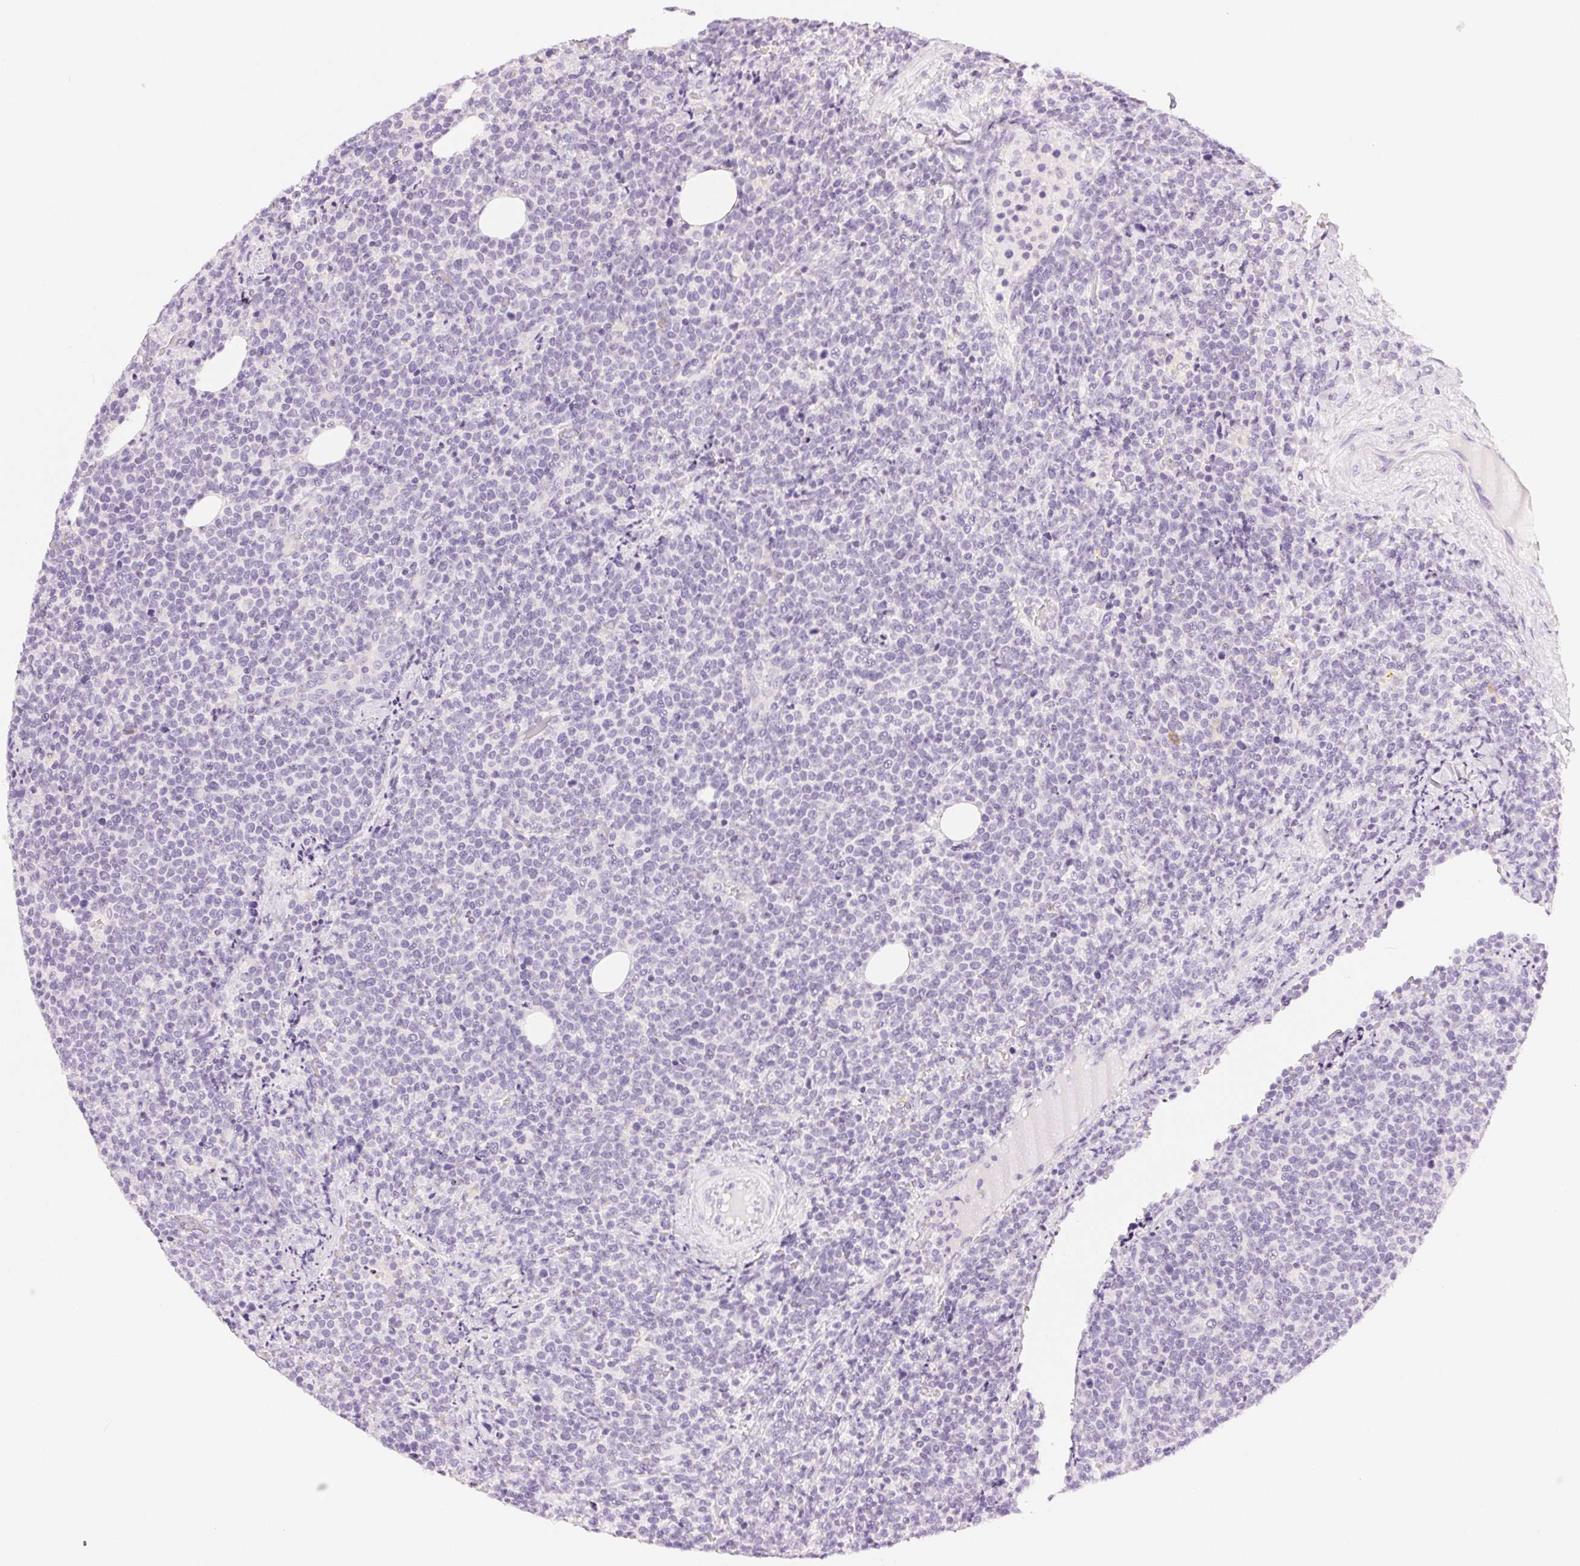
{"staining": {"intensity": "negative", "quantity": "none", "location": "none"}, "tissue": "lymphoma", "cell_type": "Tumor cells", "image_type": "cancer", "snomed": [{"axis": "morphology", "description": "Malignant lymphoma, non-Hodgkin's type, High grade"}, {"axis": "topography", "description": "Lymph node"}], "caption": "Protein analysis of high-grade malignant lymphoma, non-Hodgkin's type demonstrates no significant staining in tumor cells.", "gene": "SLC5A2", "patient": {"sex": "male", "age": 61}}